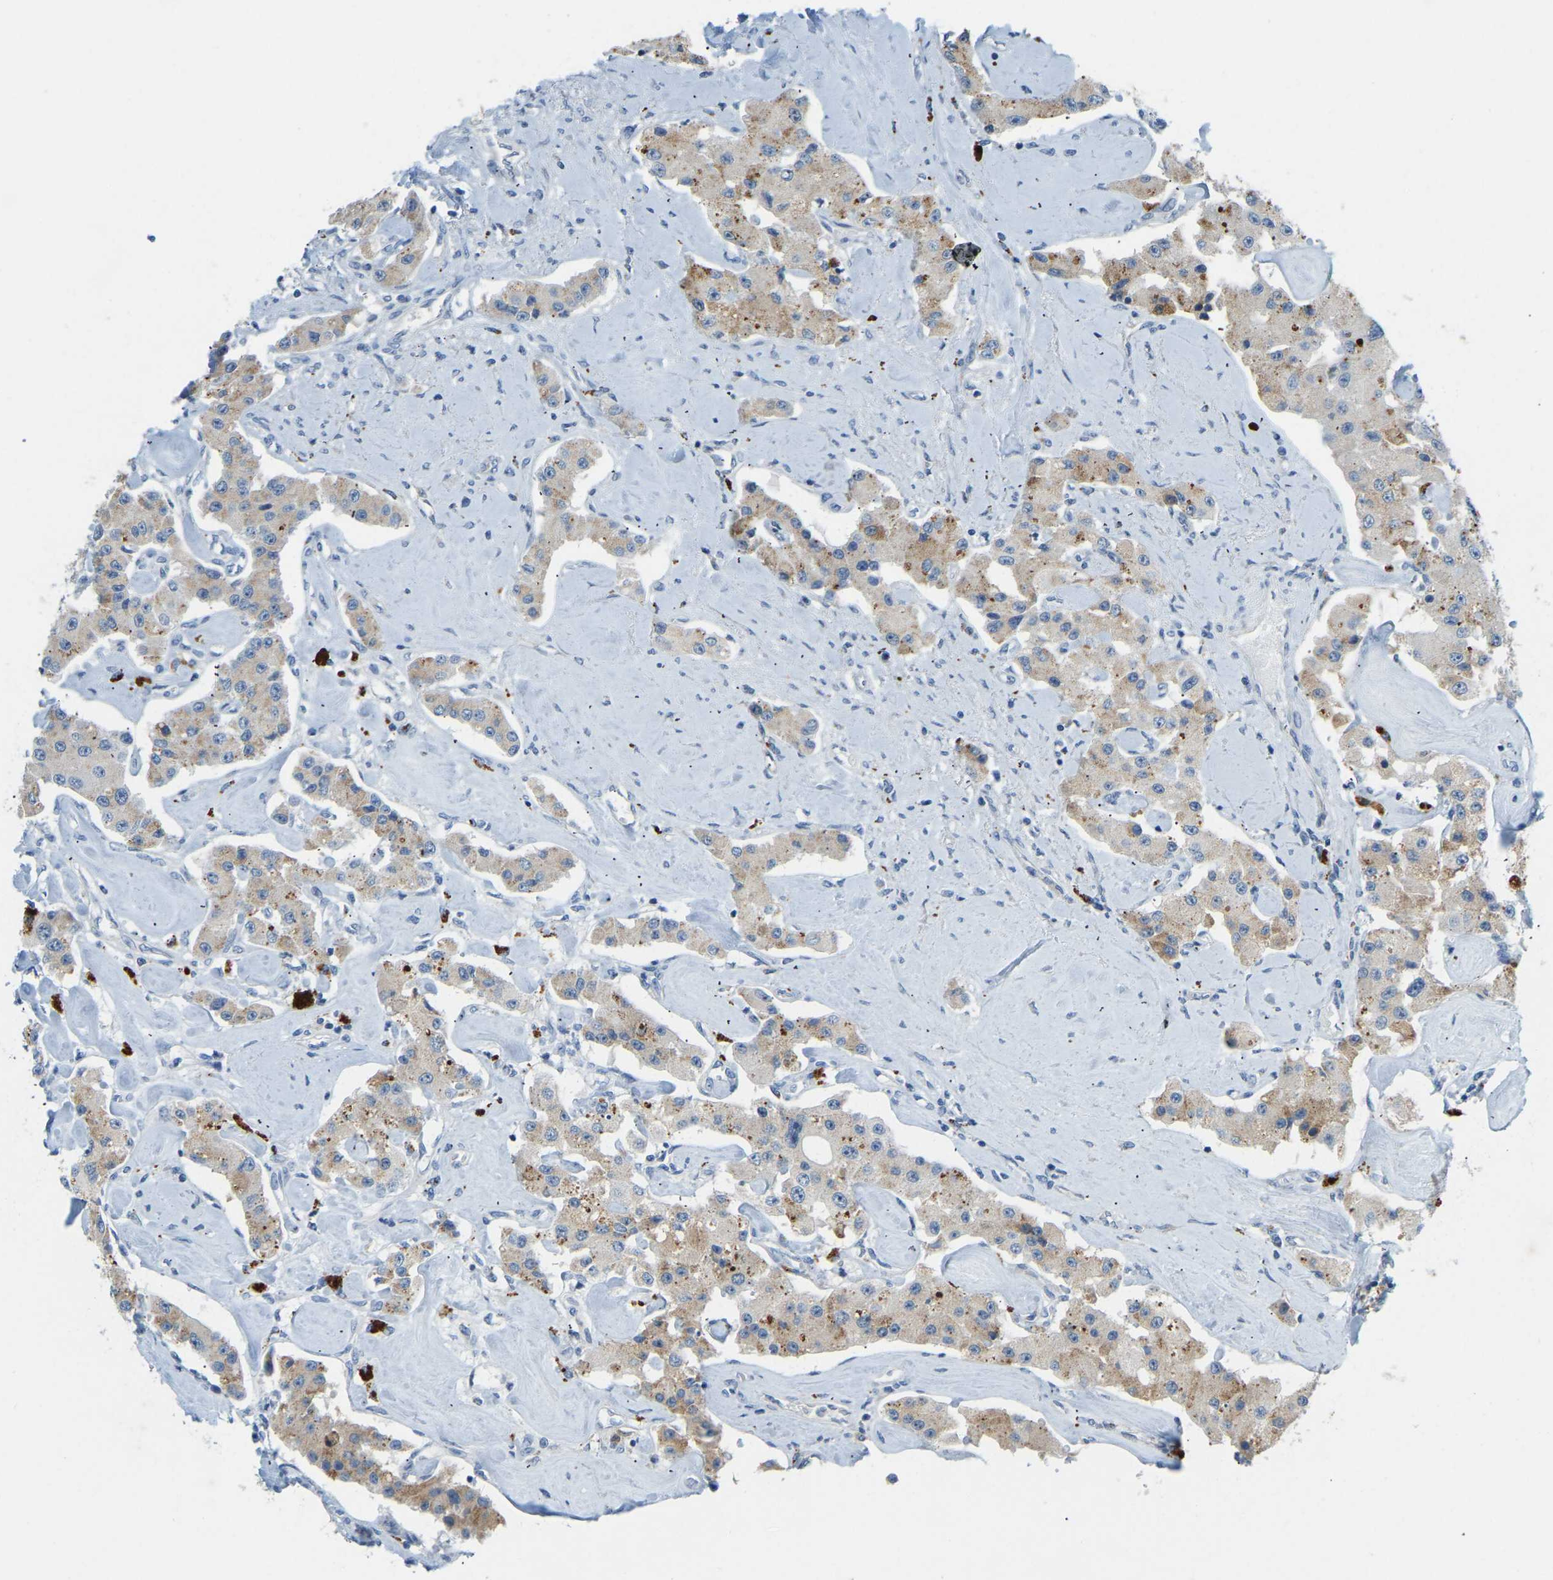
{"staining": {"intensity": "moderate", "quantity": "25%-75%", "location": "cytoplasmic/membranous"}, "tissue": "carcinoid", "cell_type": "Tumor cells", "image_type": "cancer", "snomed": [{"axis": "morphology", "description": "Carcinoid, malignant, NOS"}, {"axis": "topography", "description": "Pancreas"}], "caption": "A brown stain highlights moderate cytoplasmic/membranous expression of a protein in carcinoid (malignant) tumor cells. (DAB = brown stain, brightfield microscopy at high magnification).", "gene": "NME8", "patient": {"sex": "male", "age": 41}}